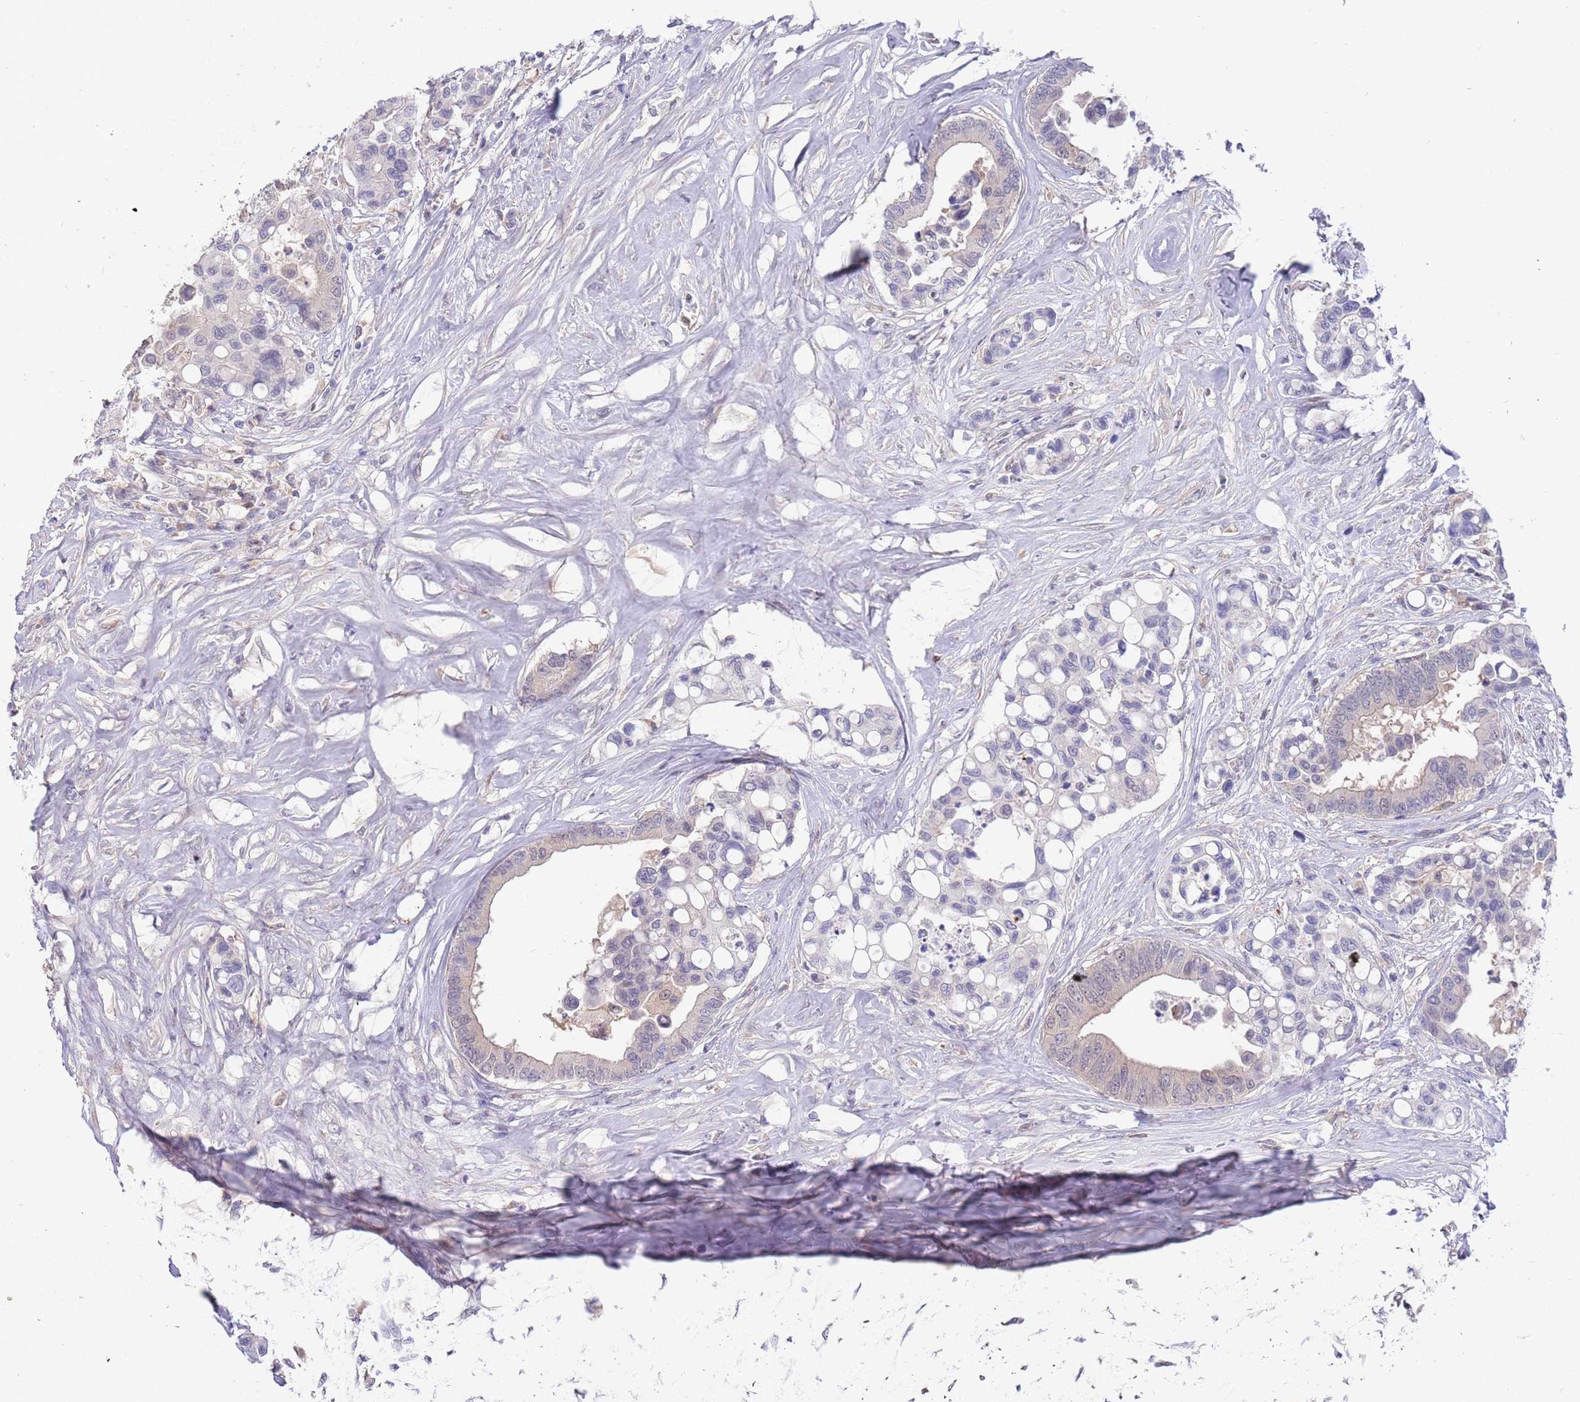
{"staining": {"intensity": "negative", "quantity": "none", "location": "none"}, "tissue": "colorectal cancer", "cell_type": "Tumor cells", "image_type": "cancer", "snomed": [{"axis": "morphology", "description": "Adenocarcinoma, NOS"}, {"axis": "topography", "description": "Colon"}], "caption": "A micrograph of colorectal adenocarcinoma stained for a protein shows no brown staining in tumor cells.", "gene": "AP5S1", "patient": {"sex": "male", "age": 82}}